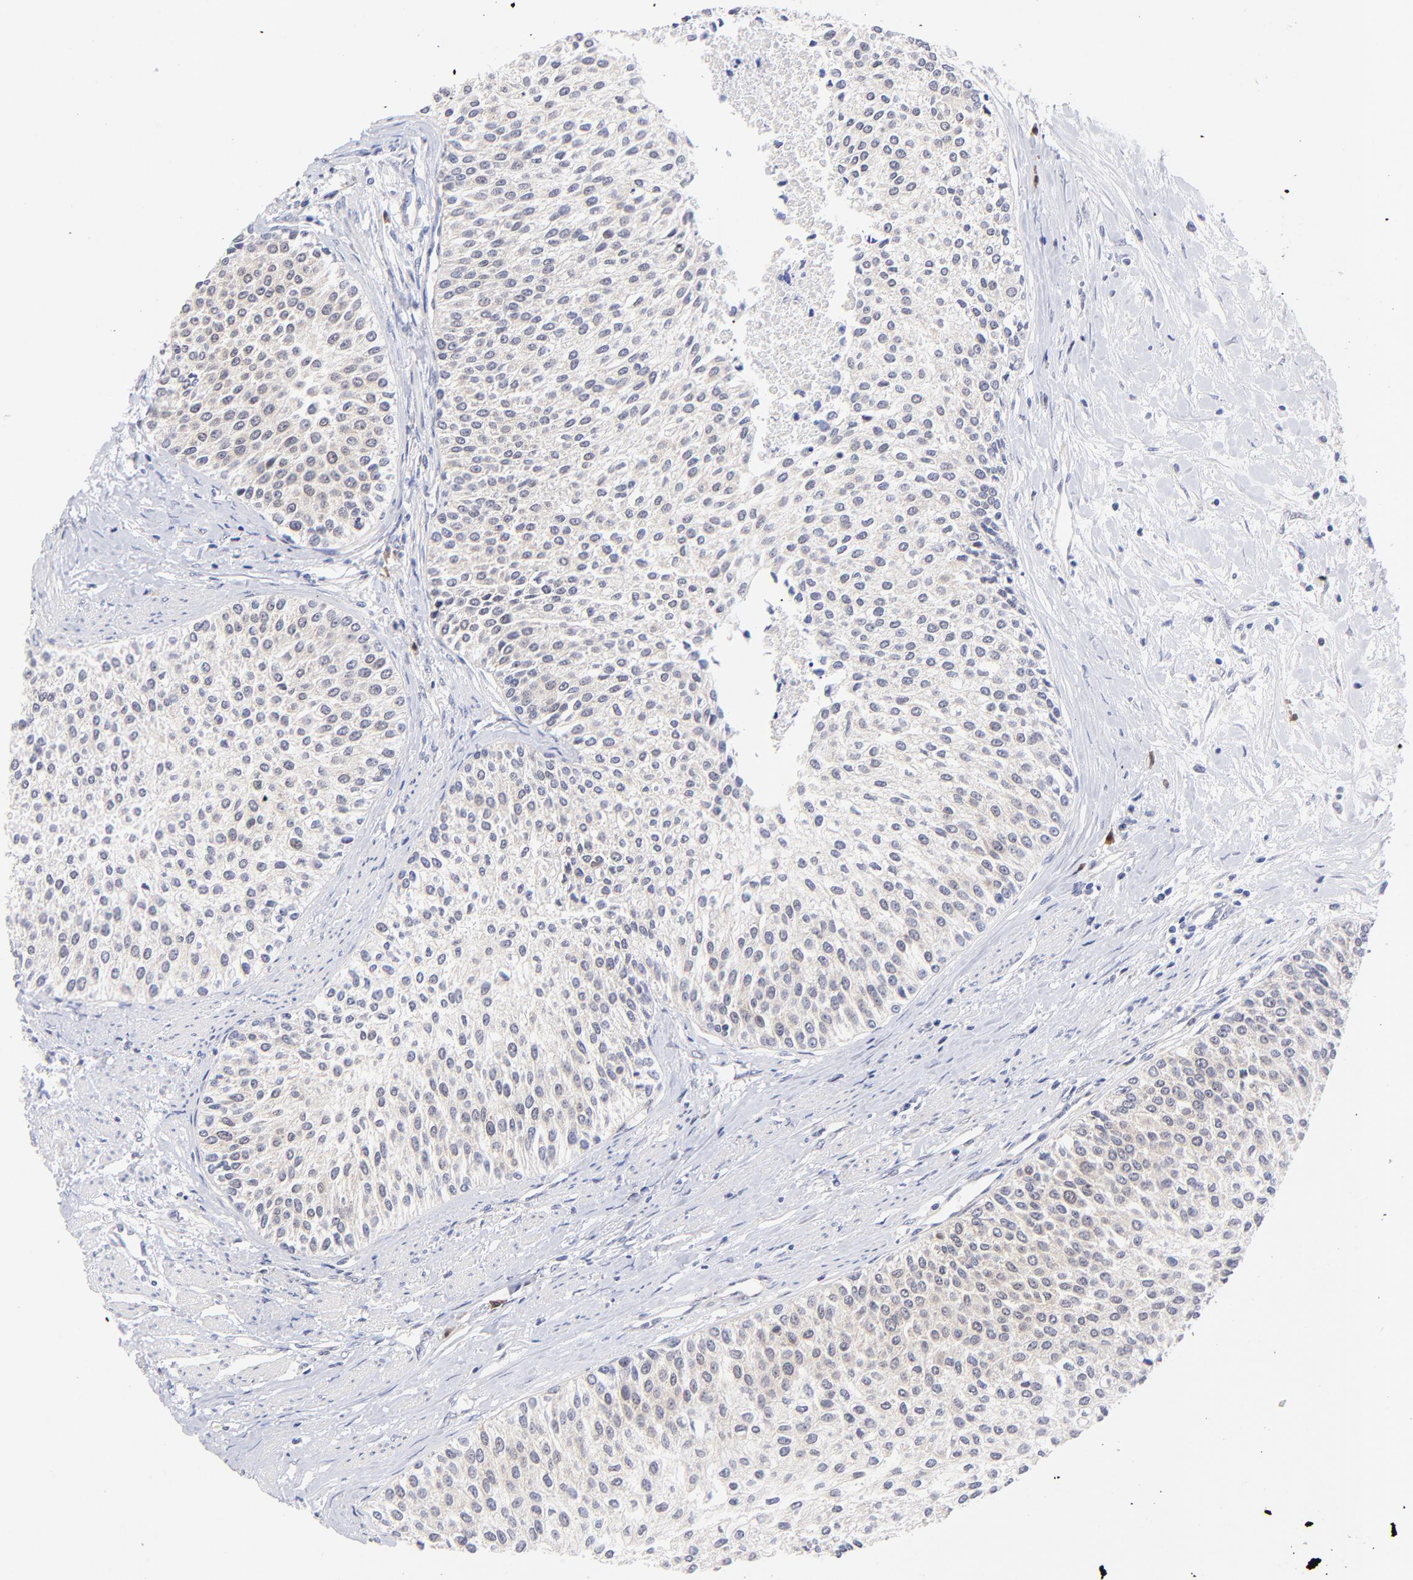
{"staining": {"intensity": "negative", "quantity": "none", "location": "none"}, "tissue": "urothelial cancer", "cell_type": "Tumor cells", "image_type": "cancer", "snomed": [{"axis": "morphology", "description": "Urothelial carcinoma, Low grade"}, {"axis": "topography", "description": "Urinary bladder"}], "caption": "There is no significant staining in tumor cells of urothelial cancer.", "gene": "ZNF155", "patient": {"sex": "female", "age": 73}}